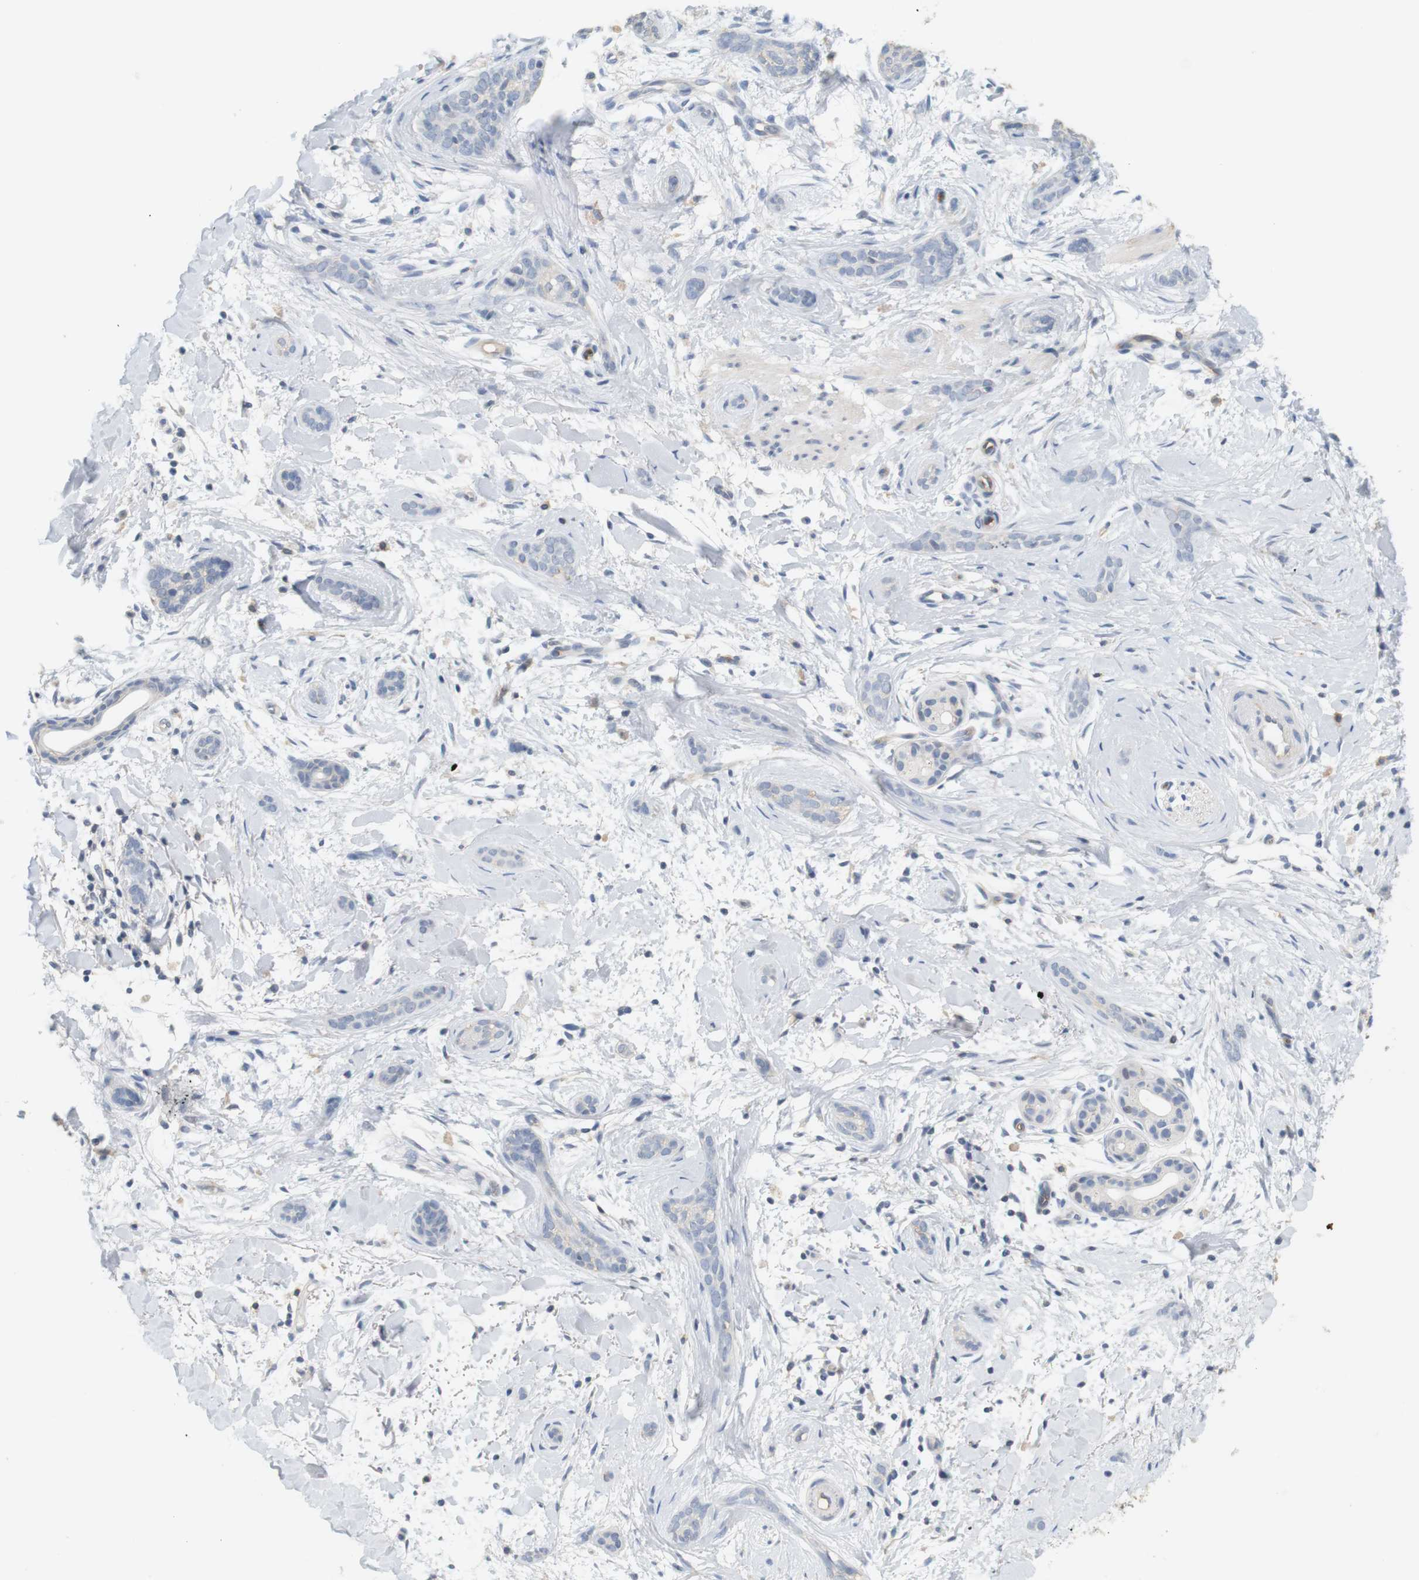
{"staining": {"intensity": "negative", "quantity": "none", "location": "none"}, "tissue": "skin cancer", "cell_type": "Tumor cells", "image_type": "cancer", "snomed": [{"axis": "morphology", "description": "Basal cell carcinoma"}, {"axis": "morphology", "description": "Adnexal tumor, benign"}, {"axis": "topography", "description": "Skin"}], "caption": "Tumor cells are negative for brown protein staining in skin basal cell carcinoma.", "gene": "OSR1", "patient": {"sex": "female", "age": 42}}